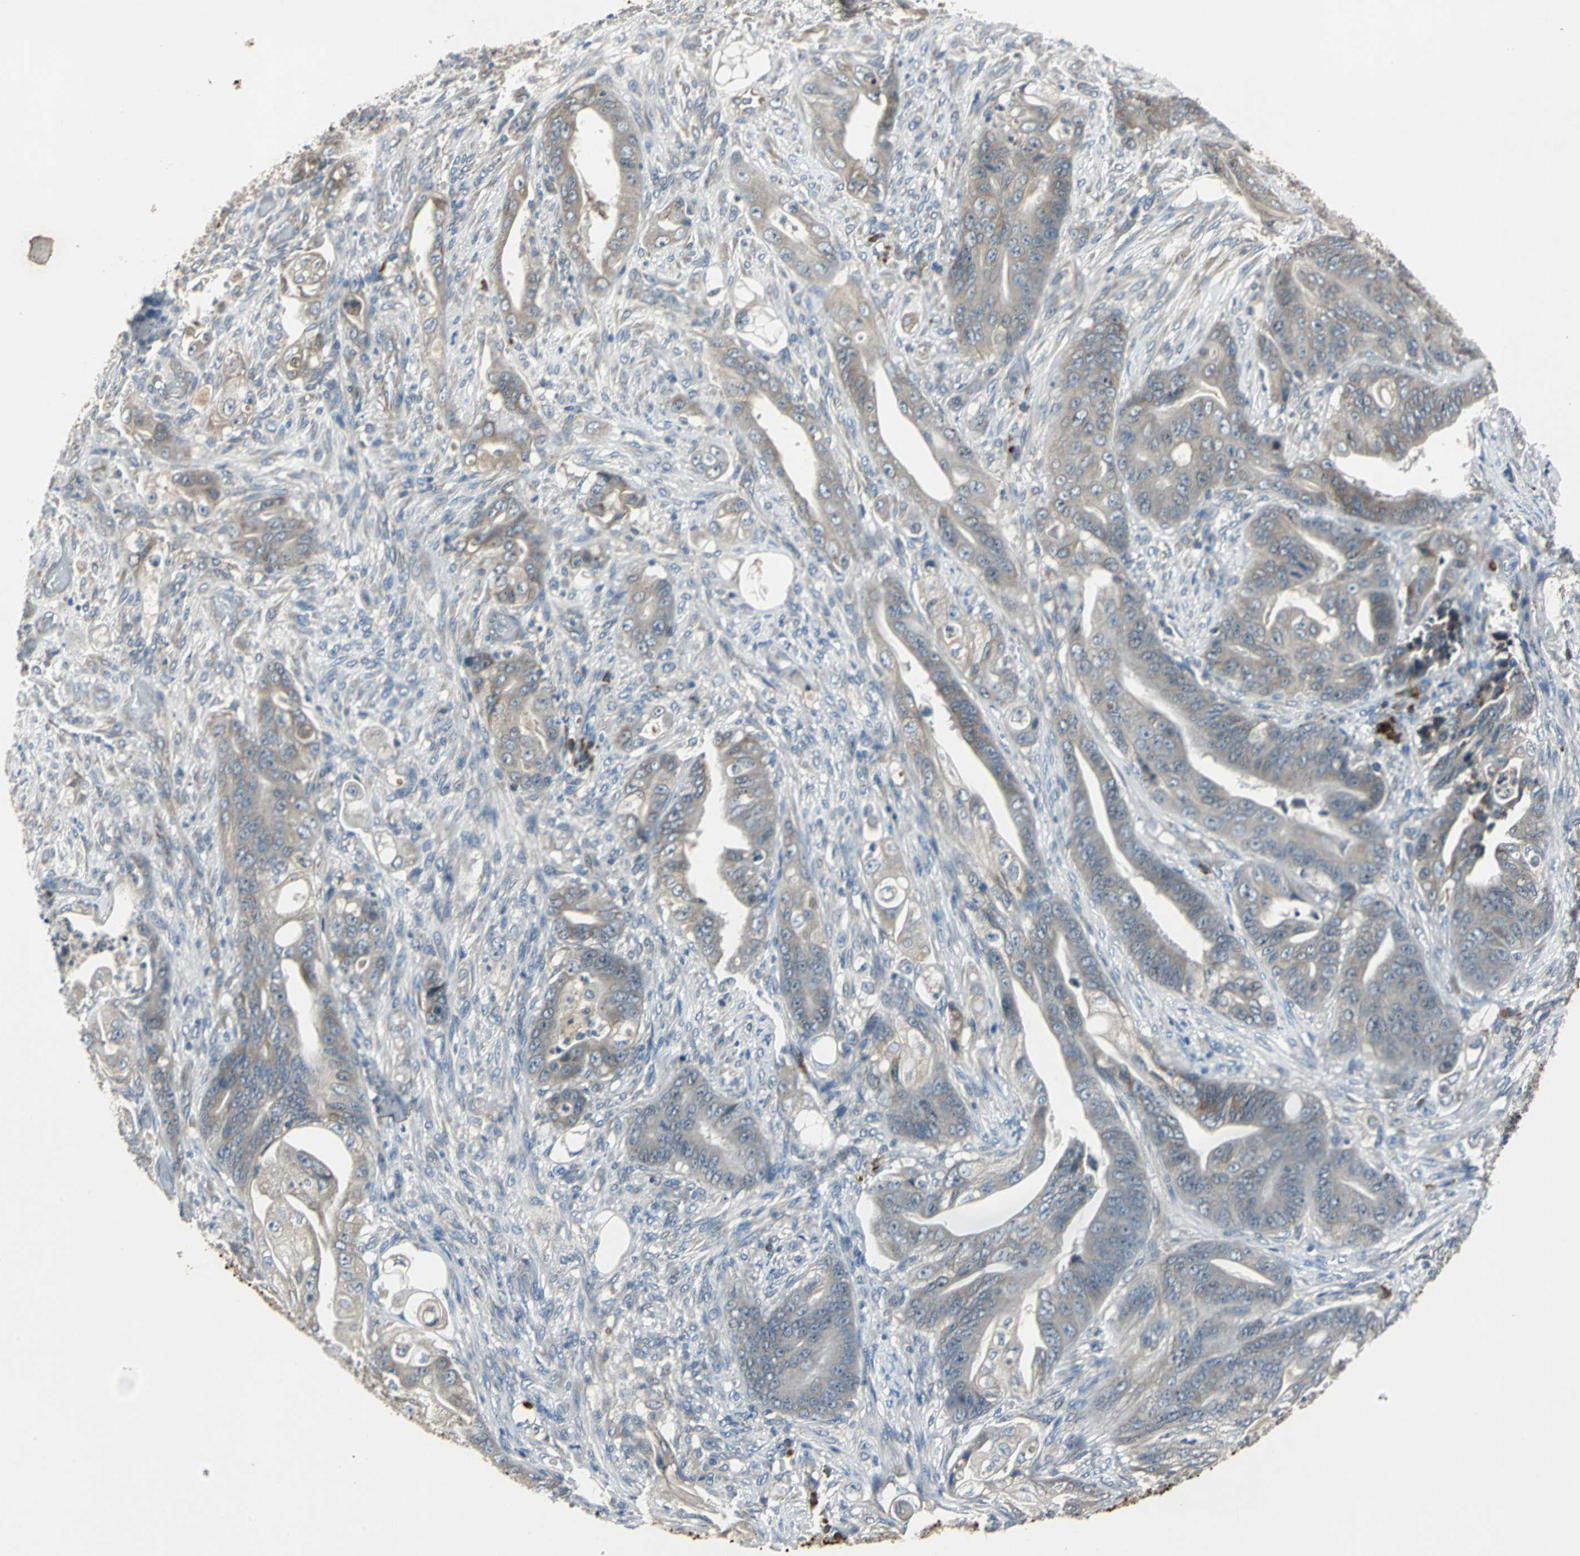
{"staining": {"intensity": "weak", "quantity": "25%-75%", "location": "cytoplasmic/membranous"}, "tissue": "stomach cancer", "cell_type": "Tumor cells", "image_type": "cancer", "snomed": [{"axis": "morphology", "description": "Adenocarcinoma, NOS"}, {"axis": "topography", "description": "Stomach"}], "caption": "This is a micrograph of immunohistochemistry staining of stomach adenocarcinoma, which shows weak staining in the cytoplasmic/membranous of tumor cells.", "gene": "SLC2A13", "patient": {"sex": "female", "age": 73}}